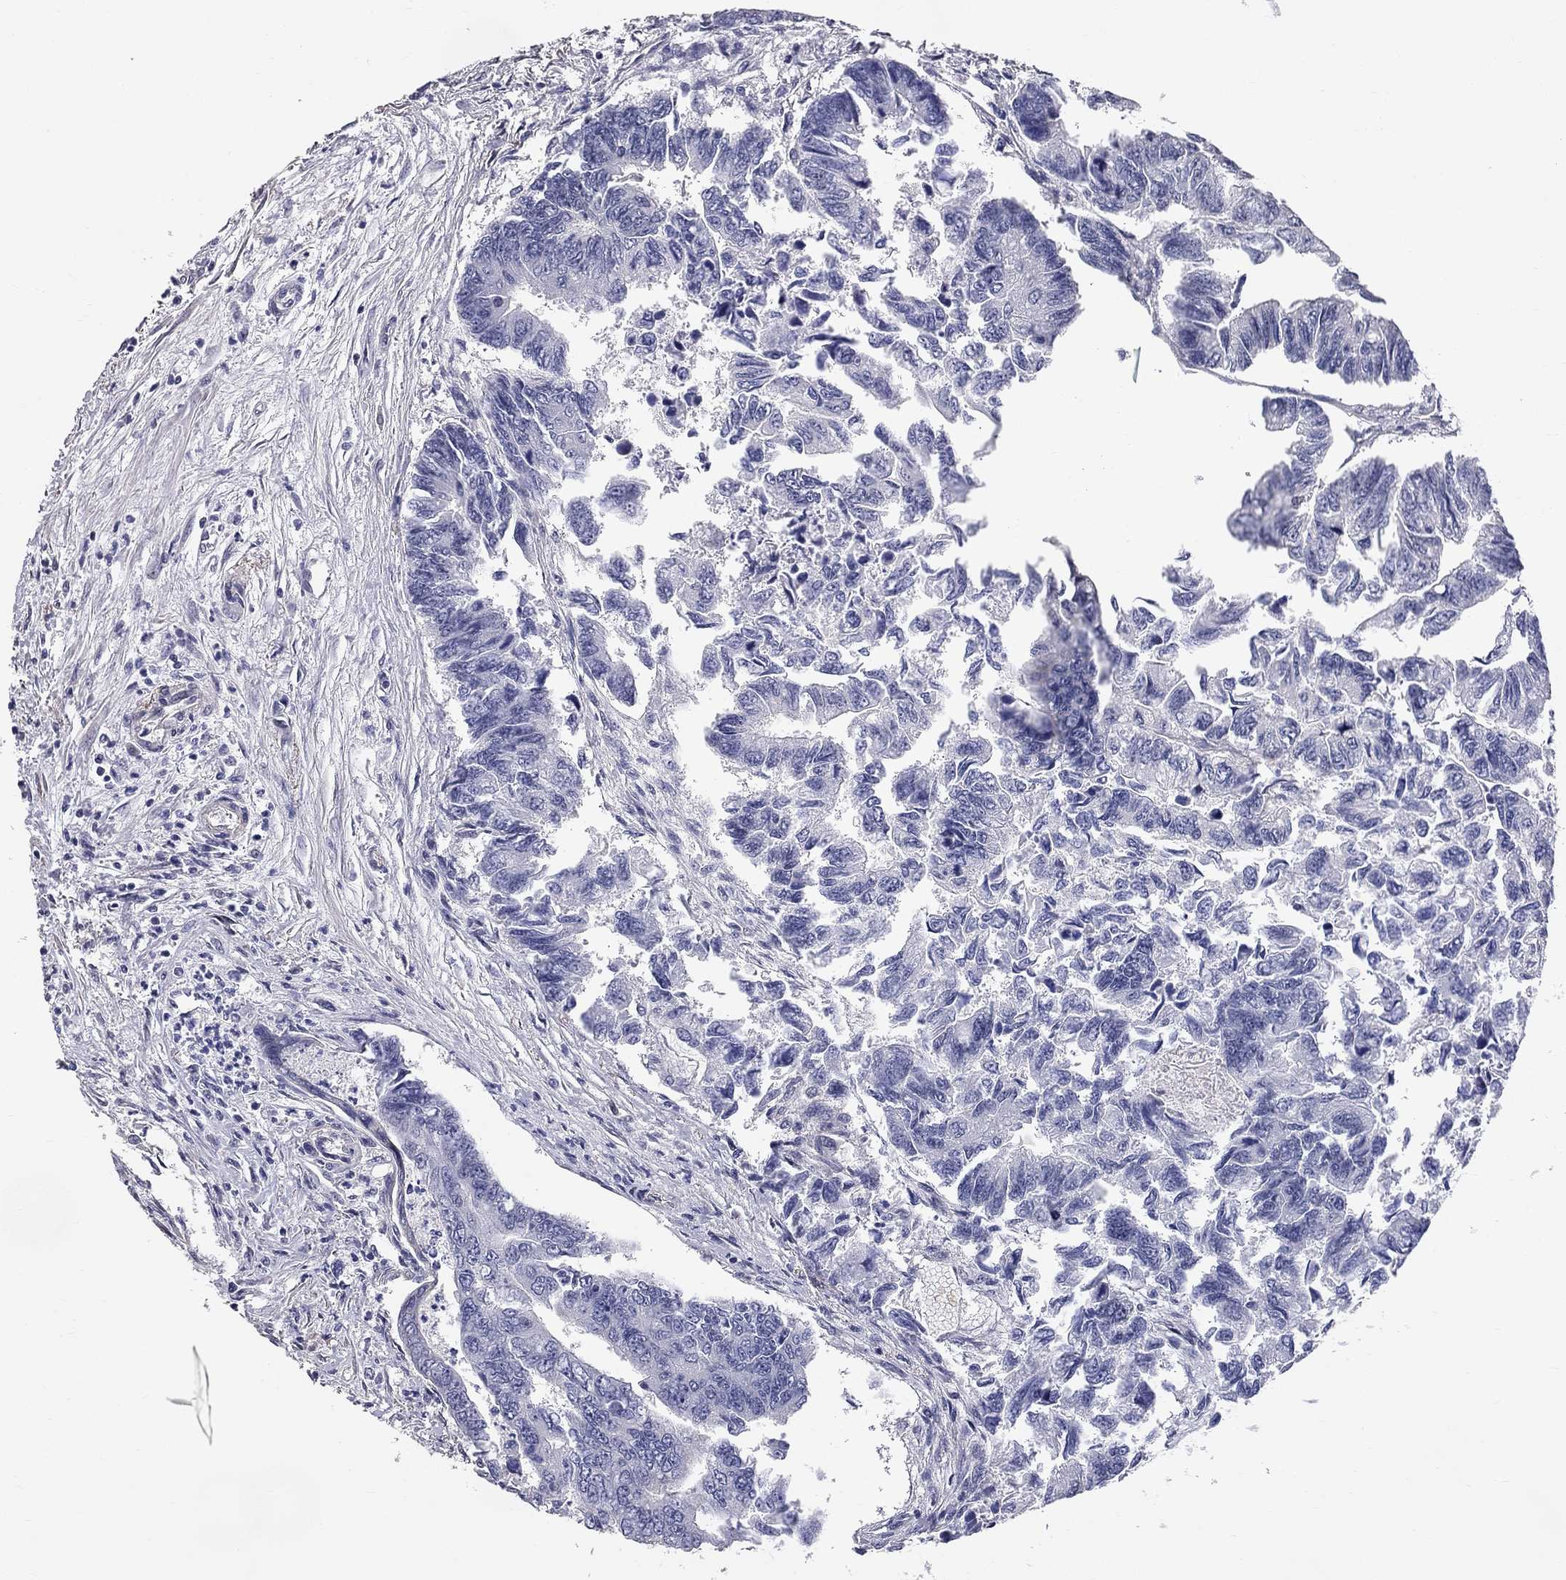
{"staining": {"intensity": "negative", "quantity": "none", "location": "none"}, "tissue": "colorectal cancer", "cell_type": "Tumor cells", "image_type": "cancer", "snomed": [{"axis": "morphology", "description": "Adenocarcinoma, NOS"}, {"axis": "topography", "description": "Colon"}], "caption": "Tumor cells show no significant protein positivity in colorectal cancer (adenocarcinoma).", "gene": "GJB4", "patient": {"sex": "female", "age": 65}}